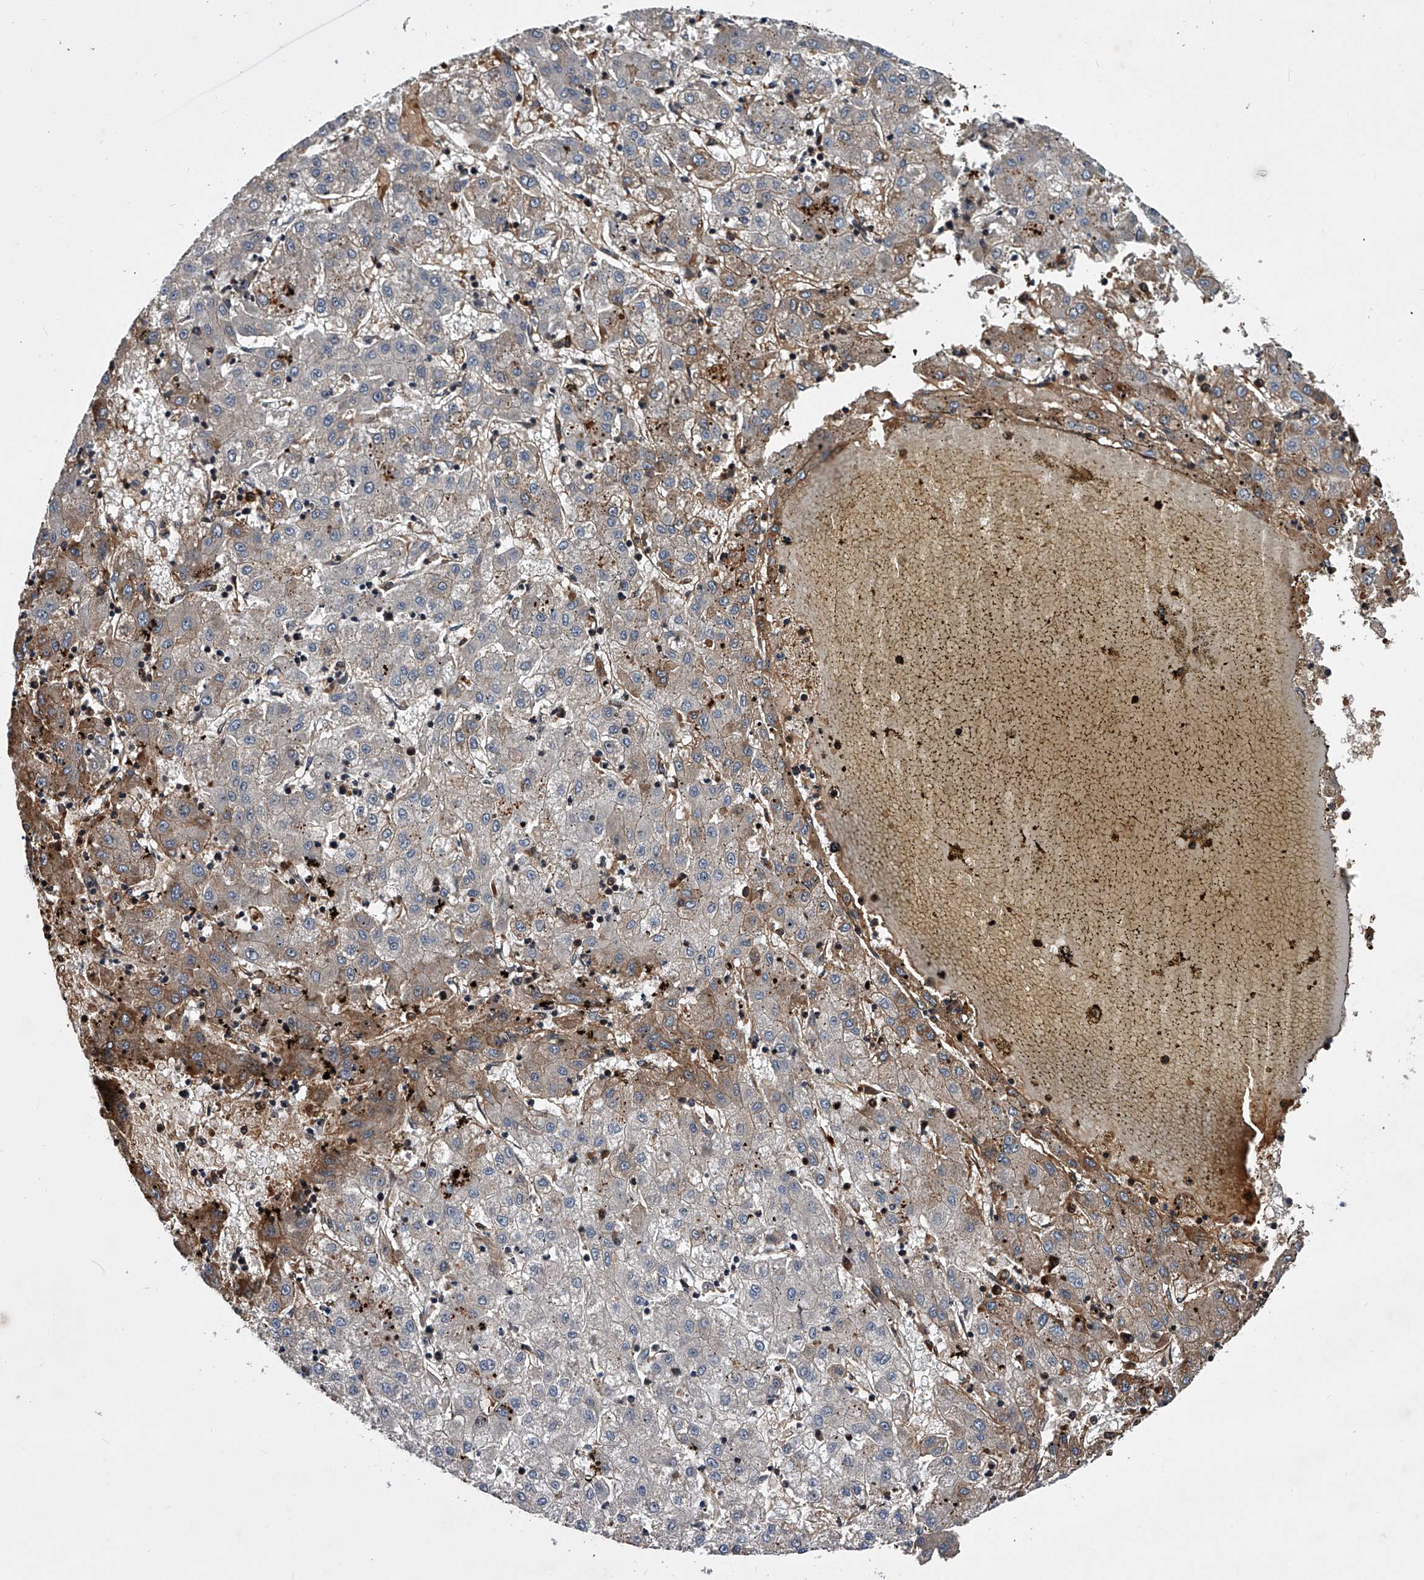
{"staining": {"intensity": "weak", "quantity": "<25%", "location": "cytoplasmic/membranous"}, "tissue": "liver cancer", "cell_type": "Tumor cells", "image_type": "cancer", "snomed": [{"axis": "morphology", "description": "Carcinoma, Hepatocellular, NOS"}, {"axis": "topography", "description": "Liver"}], "caption": "Liver cancer (hepatocellular carcinoma) was stained to show a protein in brown. There is no significant expression in tumor cells.", "gene": "ZNF30", "patient": {"sex": "male", "age": 72}}